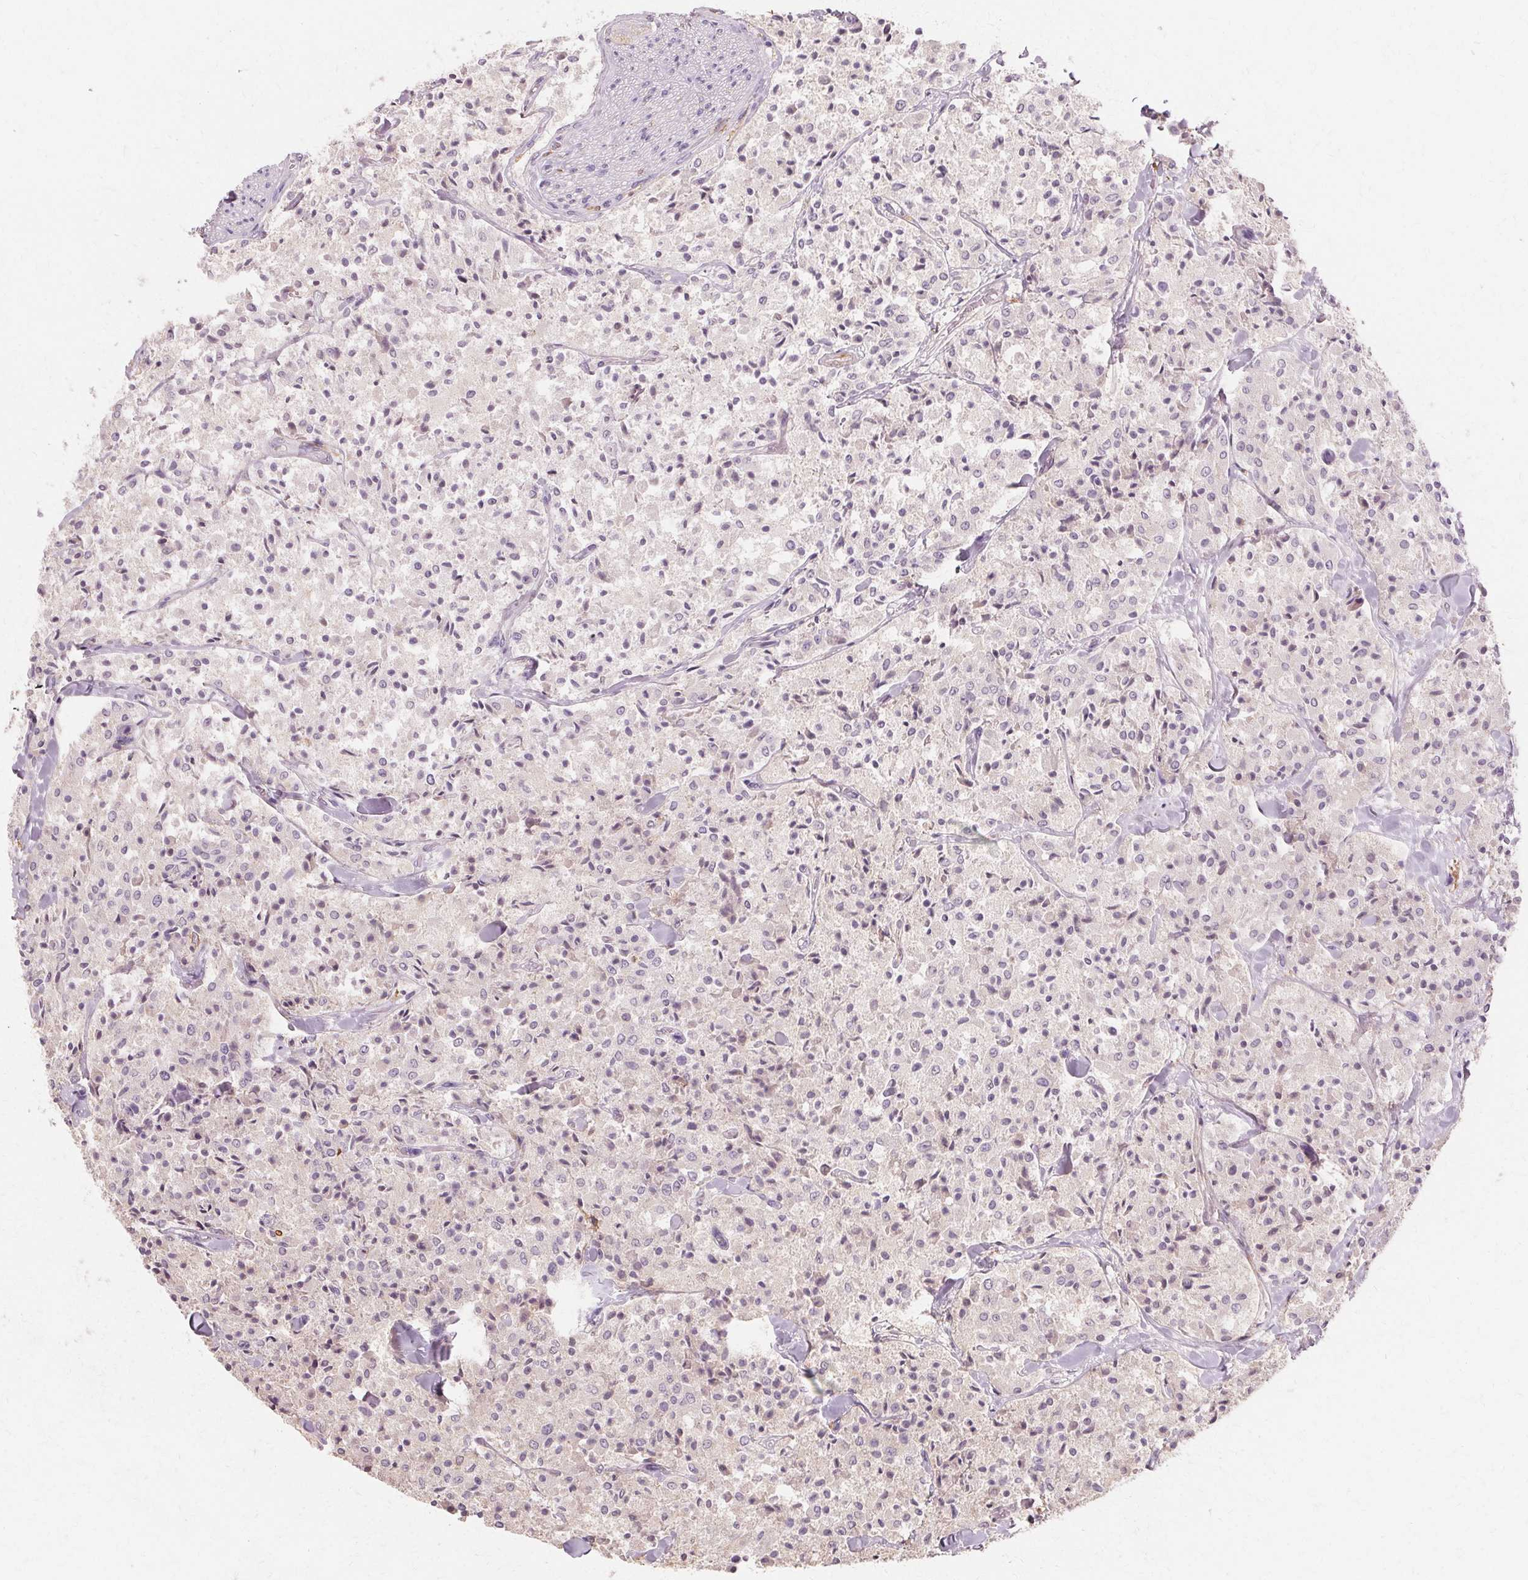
{"staining": {"intensity": "negative", "quantity": "none", "location": "none"}, "tissue": "carcinoid", "cell_type": "Tumor cells", "image_type": "cancer", "snomed": [{"axis": "morphology", "description": "Carcinoid, malignant, NOS"}, {"axis": "topography", "description": "Lung"}], "caption": "DAB (3,3'-diaminobenzidine) immunohistochemical staining of carcinoid reveals no significant staining in tumor cells.", "gene": "IFNGR1", "patient": {"sex": "male", "age": 71}}